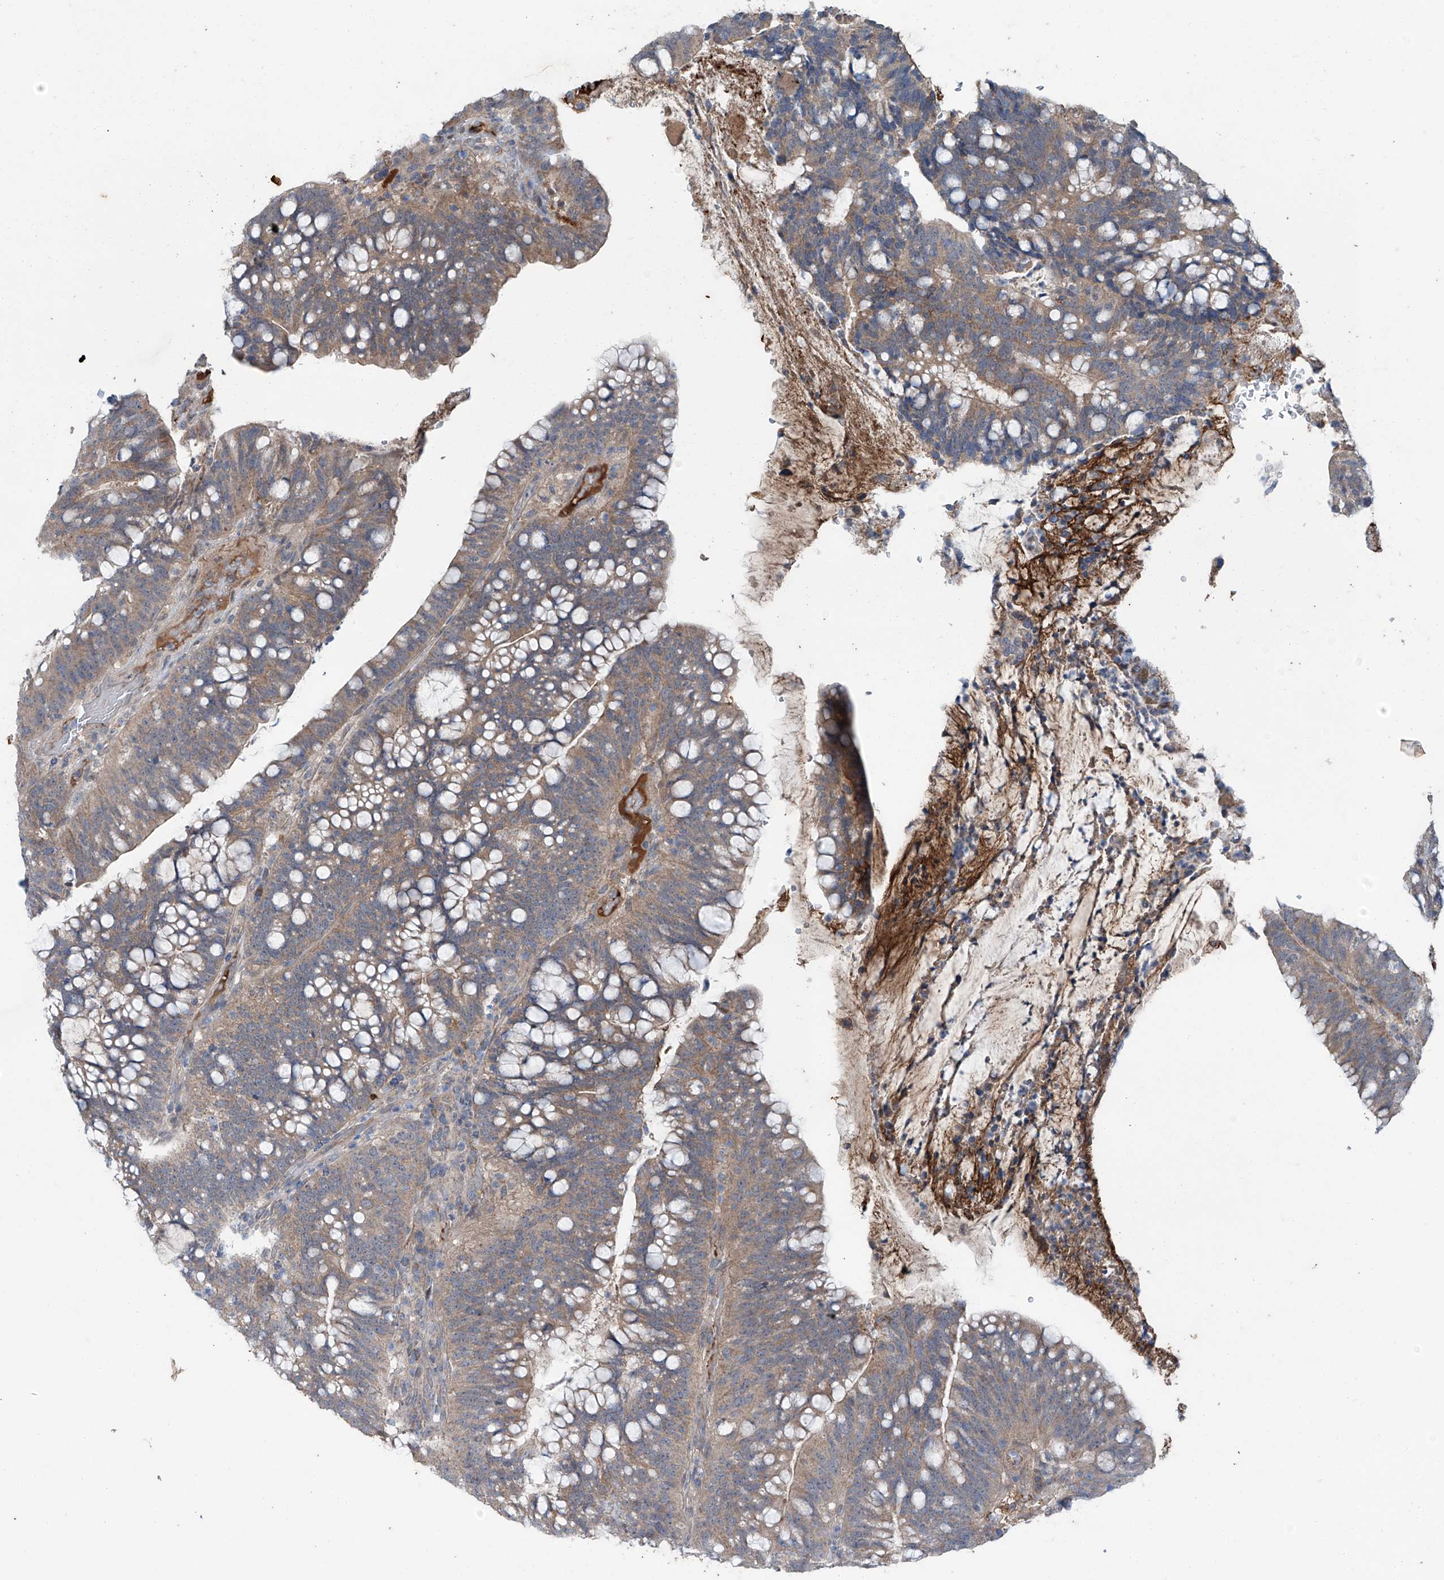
{"staining": {"intensity": "moderate", "quantity": ">75%", "location": "cytoplasmic/membranous"}, "tissue": "colorectal cancer", "cell_type": "Tumor cells", "image_type": "cancer", "snomed": [{"axis": "morphology", "description": "Adenocarcinoma, NOS"}, {"axis": "topography", "description": "Colon"}], "caption": "Human colorectal adenocarcinoma stained for a protein (brown) displays moderate cytoplasmic/membranous positive staining in approximately >75% of tumor cells.", "gene": "SIX4", "patient": {"sex": "female", "age": 66}}